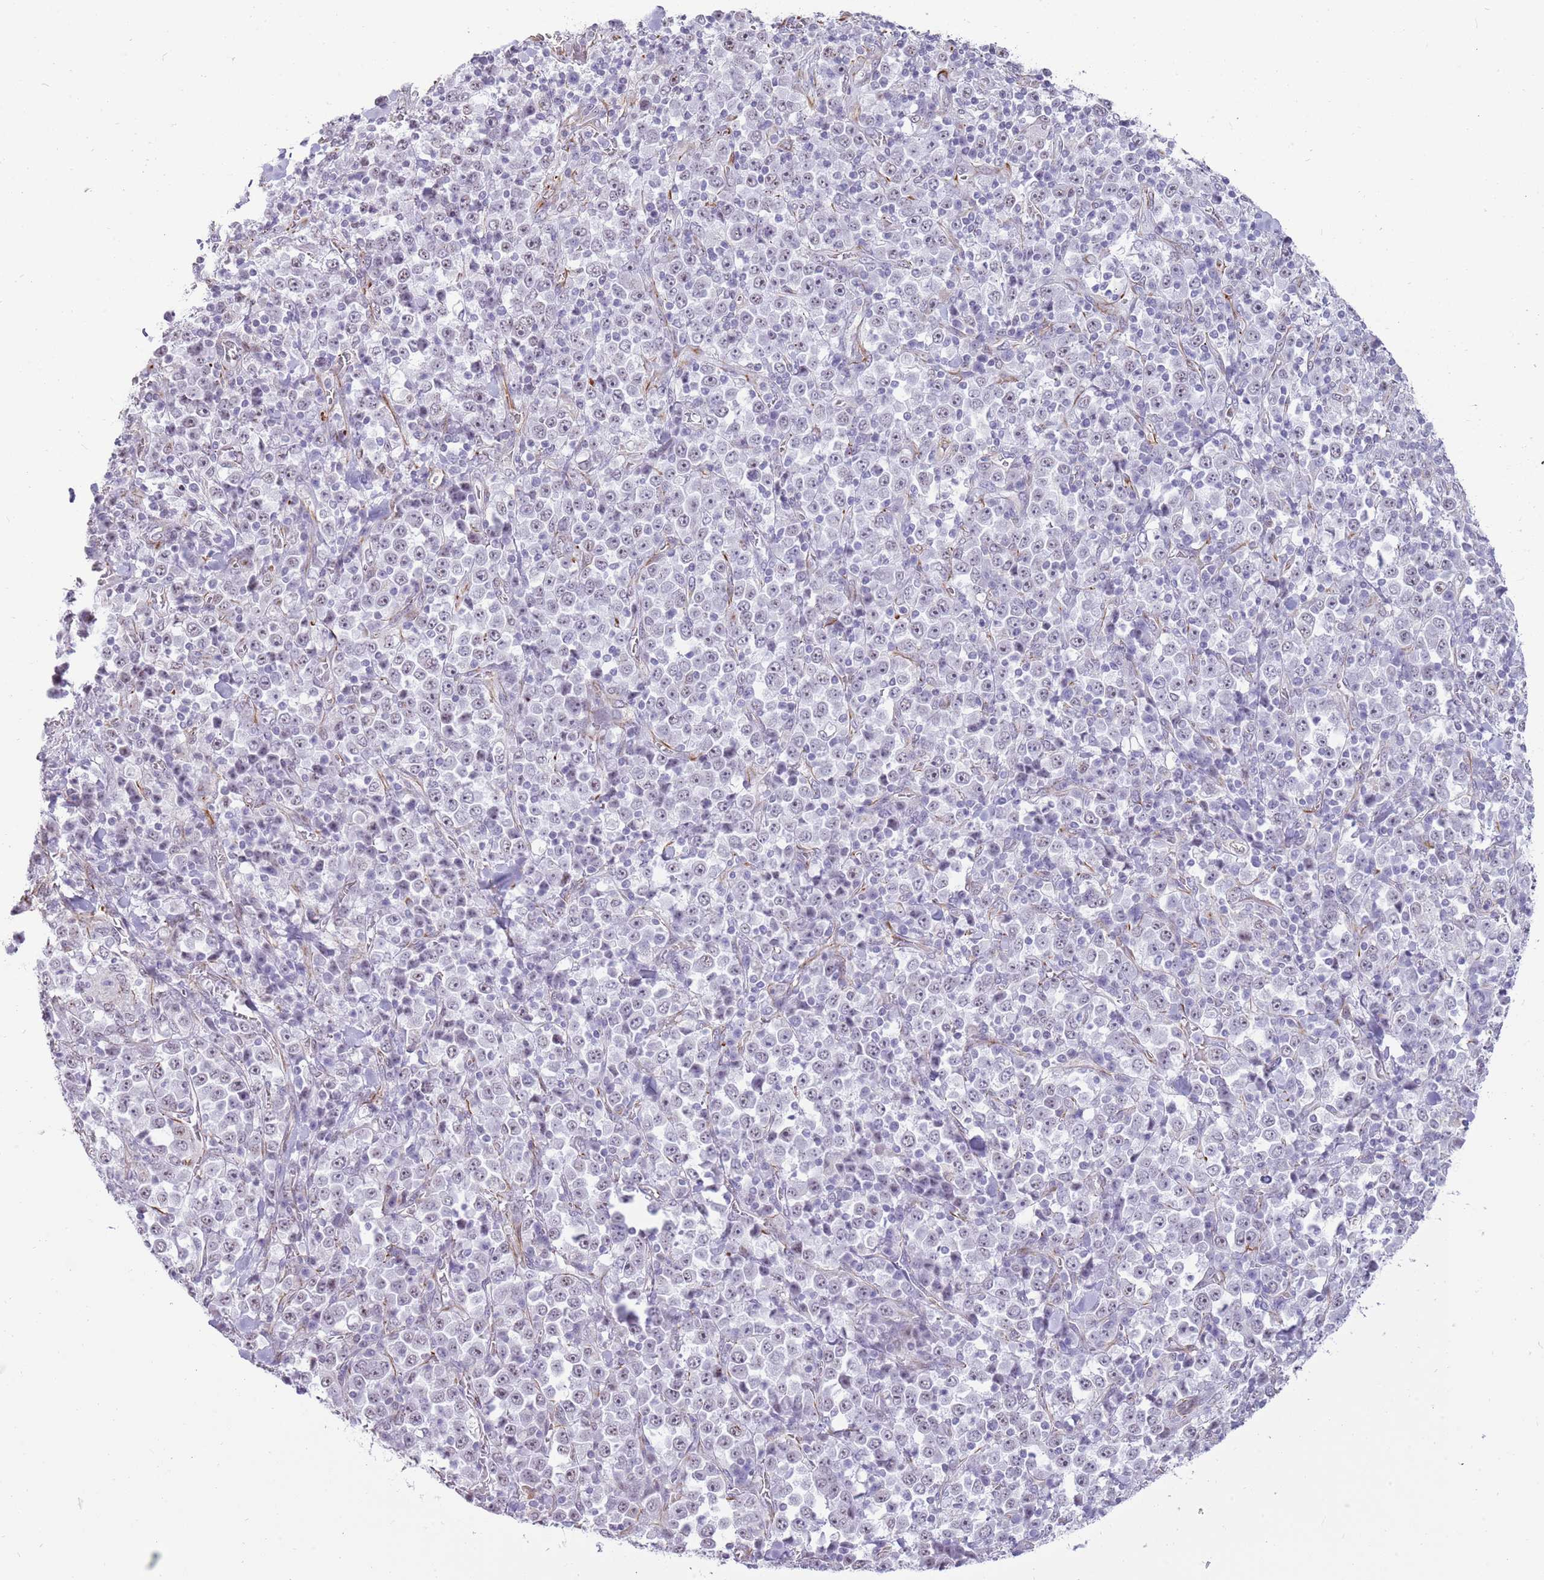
{"staining": {"intensity": "negative", "quantity": "none", "location": "none"}, "tissue": "stomach cancer", "cell_type": "Tumor cells", "image_type": "cancer", "snomed": [{"axis": "morphology", "description": "Normal tissue, NOS"}, {"axis": "morphology", "description": "Adenocarcinoma, NOS"}, {"axis": "topography", "description": "Stomach, upper"}, {"axis": "topography", "description": "Stomach"}], "caption": "The image reveals no significant expression in tumor cells of stomach cancer. (Immunohistochemistry, brightfield microscopy, high magnification).", "gene": "NBPF3", "patient": {"sex": "male", "age": 59}}